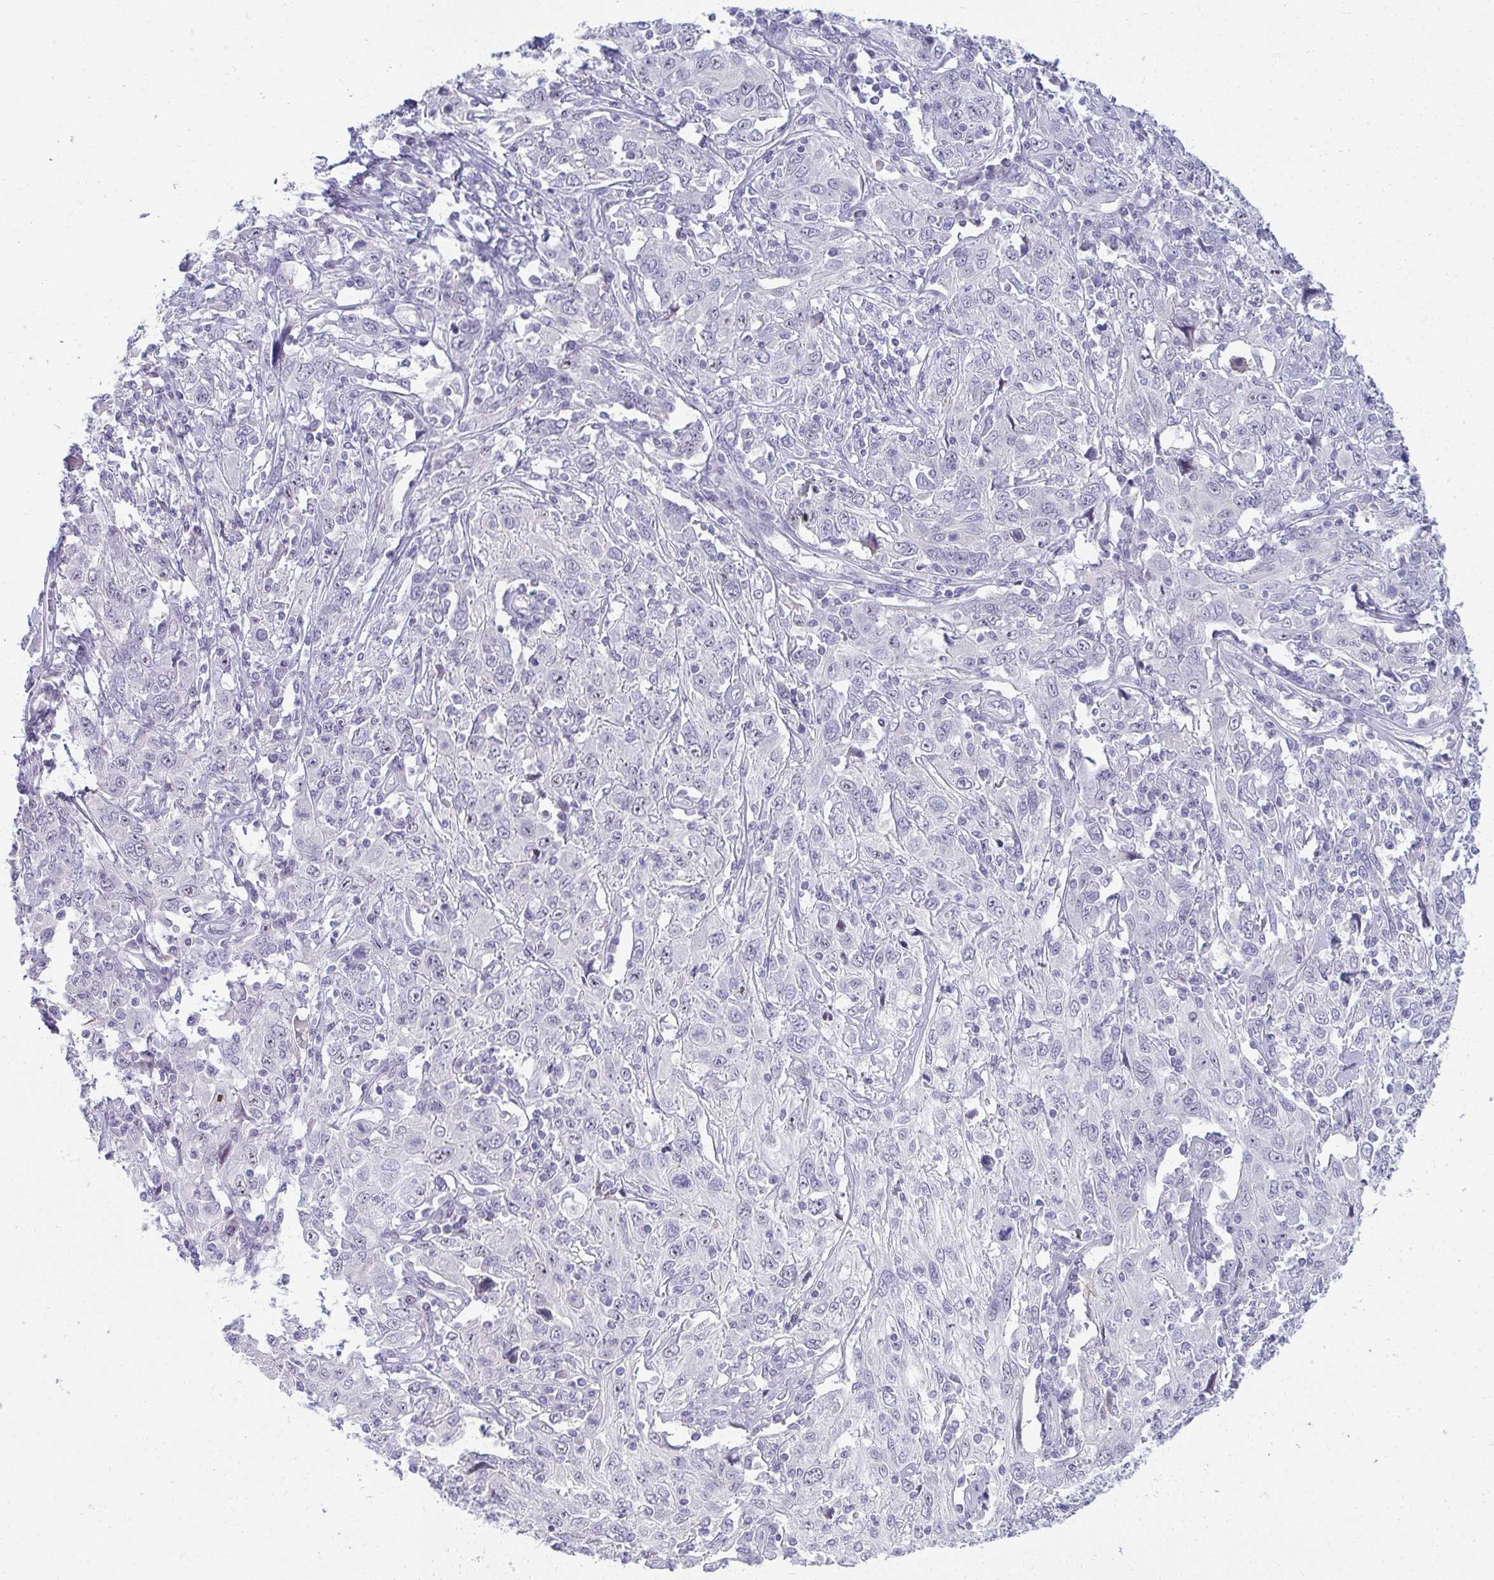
{"staining": {"intensity": "negative", "quantity": "none", "location": "none"}, "tissue": "cervical cancer", "cell_type": "Tumor cells", "image_type": "cancer", "snomed": [{"axis": "morphology", "description": "Squamous cell carcinoma, NOS"}, {"axis": "topography", "description": "Cervix"}], "caption": "The micrograph demonstrates no staining of tumor cells in cervical squamous cell carcinoma.", "gene": "EID3", "patient": {"sex": "female", "age": 46}}